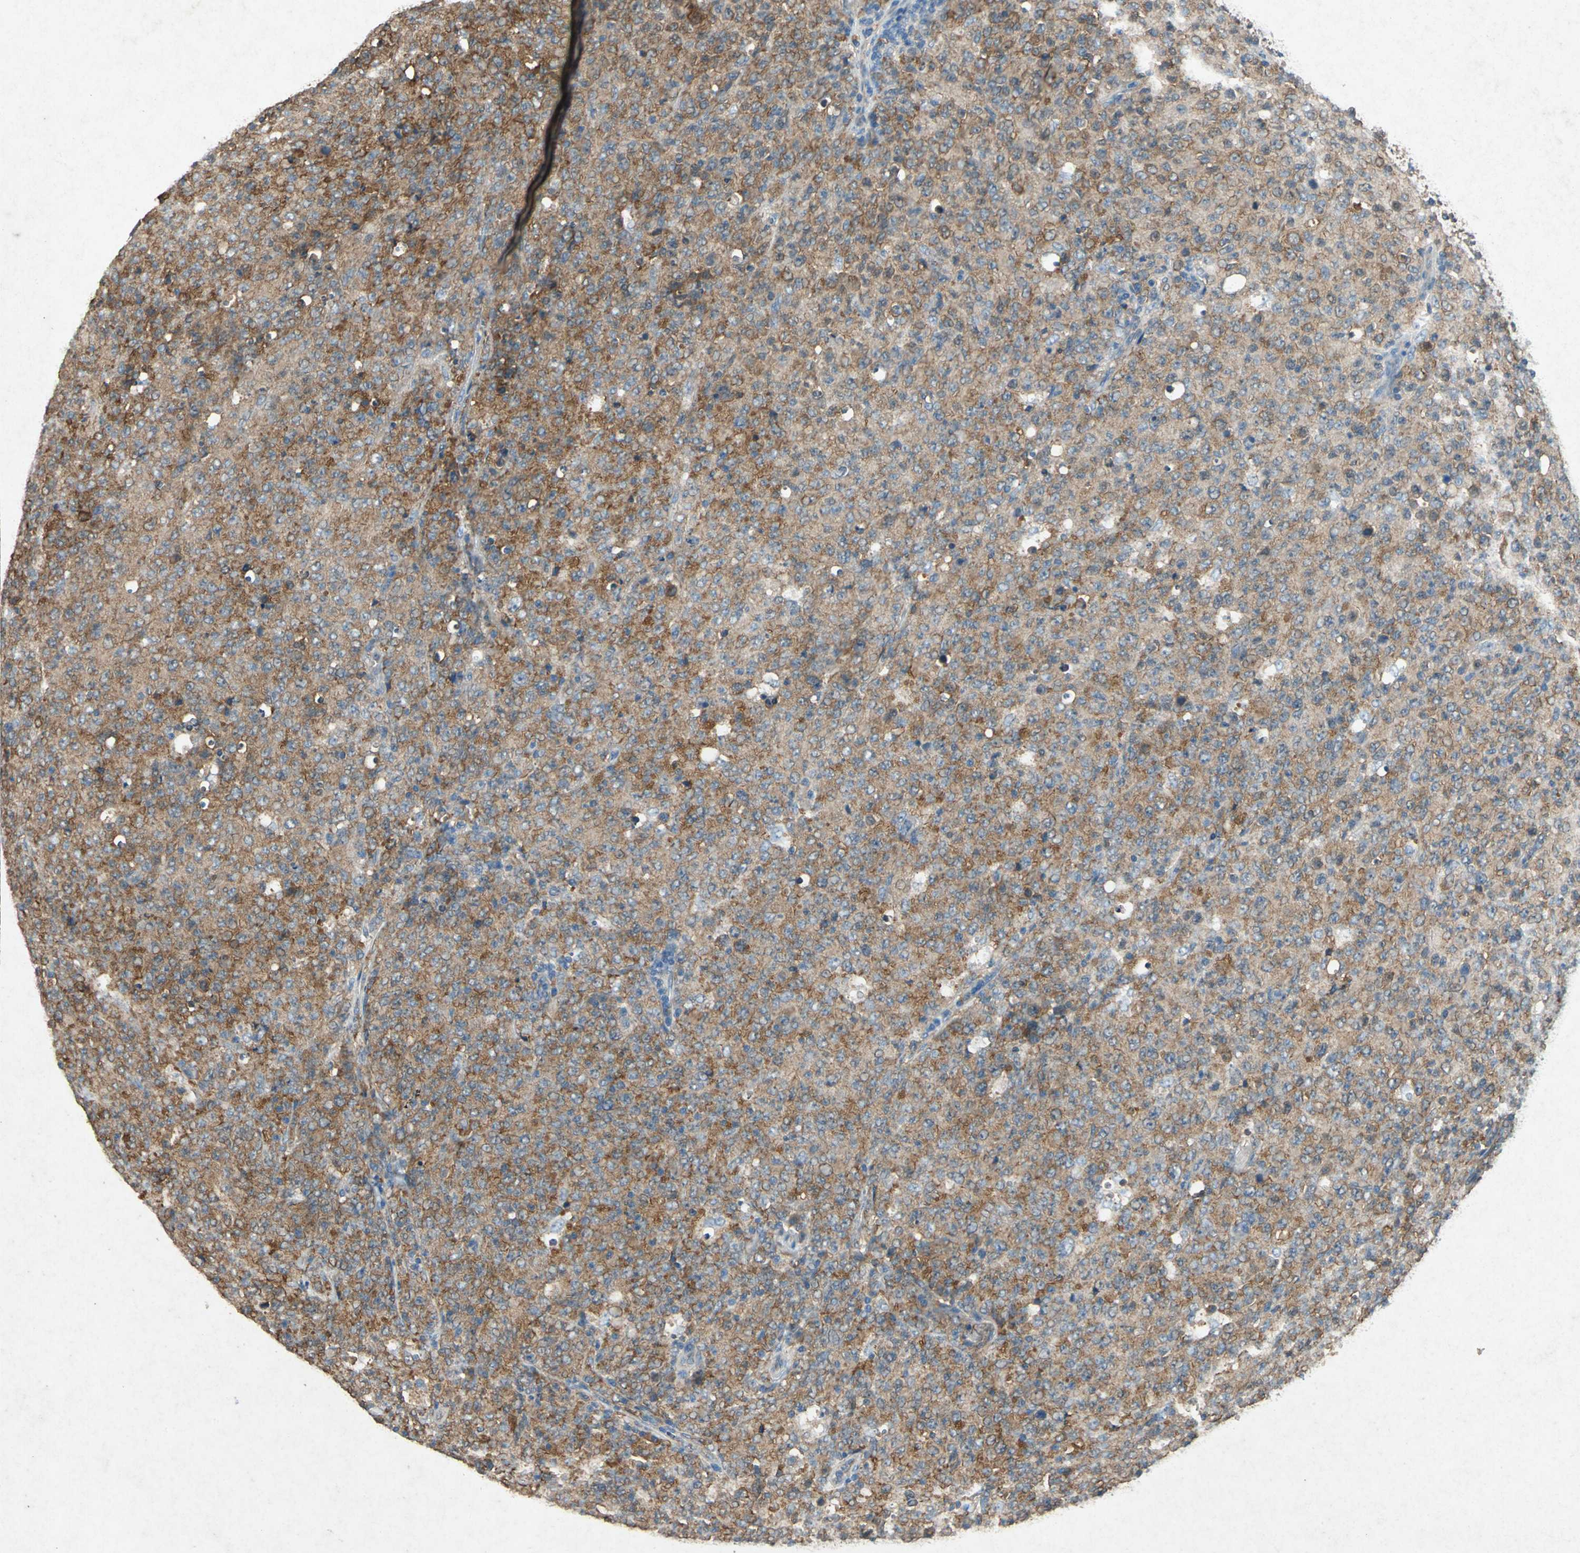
{"staining": {"intensity": "moderate", "quantity": ">75%", "location": "cytoplasmic/membranous"}, "tissue": "lymphoma", "cell_type": "Tumor cells", "image_type": "cancer", "snomed": [{"axis": "morphology", "description": "Malignant lymphoma, non-Hodgkin's type, High grade"}, {"axis": "topography", "description": "Tonsil"}], "caption": "A photomicrograph of lymphoma stained for a protein exhibits moderate cytoplasmic/membranous brown staining in tumor cells. The staining was performed using DAB to visualize the protein expression in brown, while the nuclei were stained in blue with hematoxylin (Magnification: 20x).", "gene": "HSP90AB1", "patient": {"sex": "female", "age": 36}}